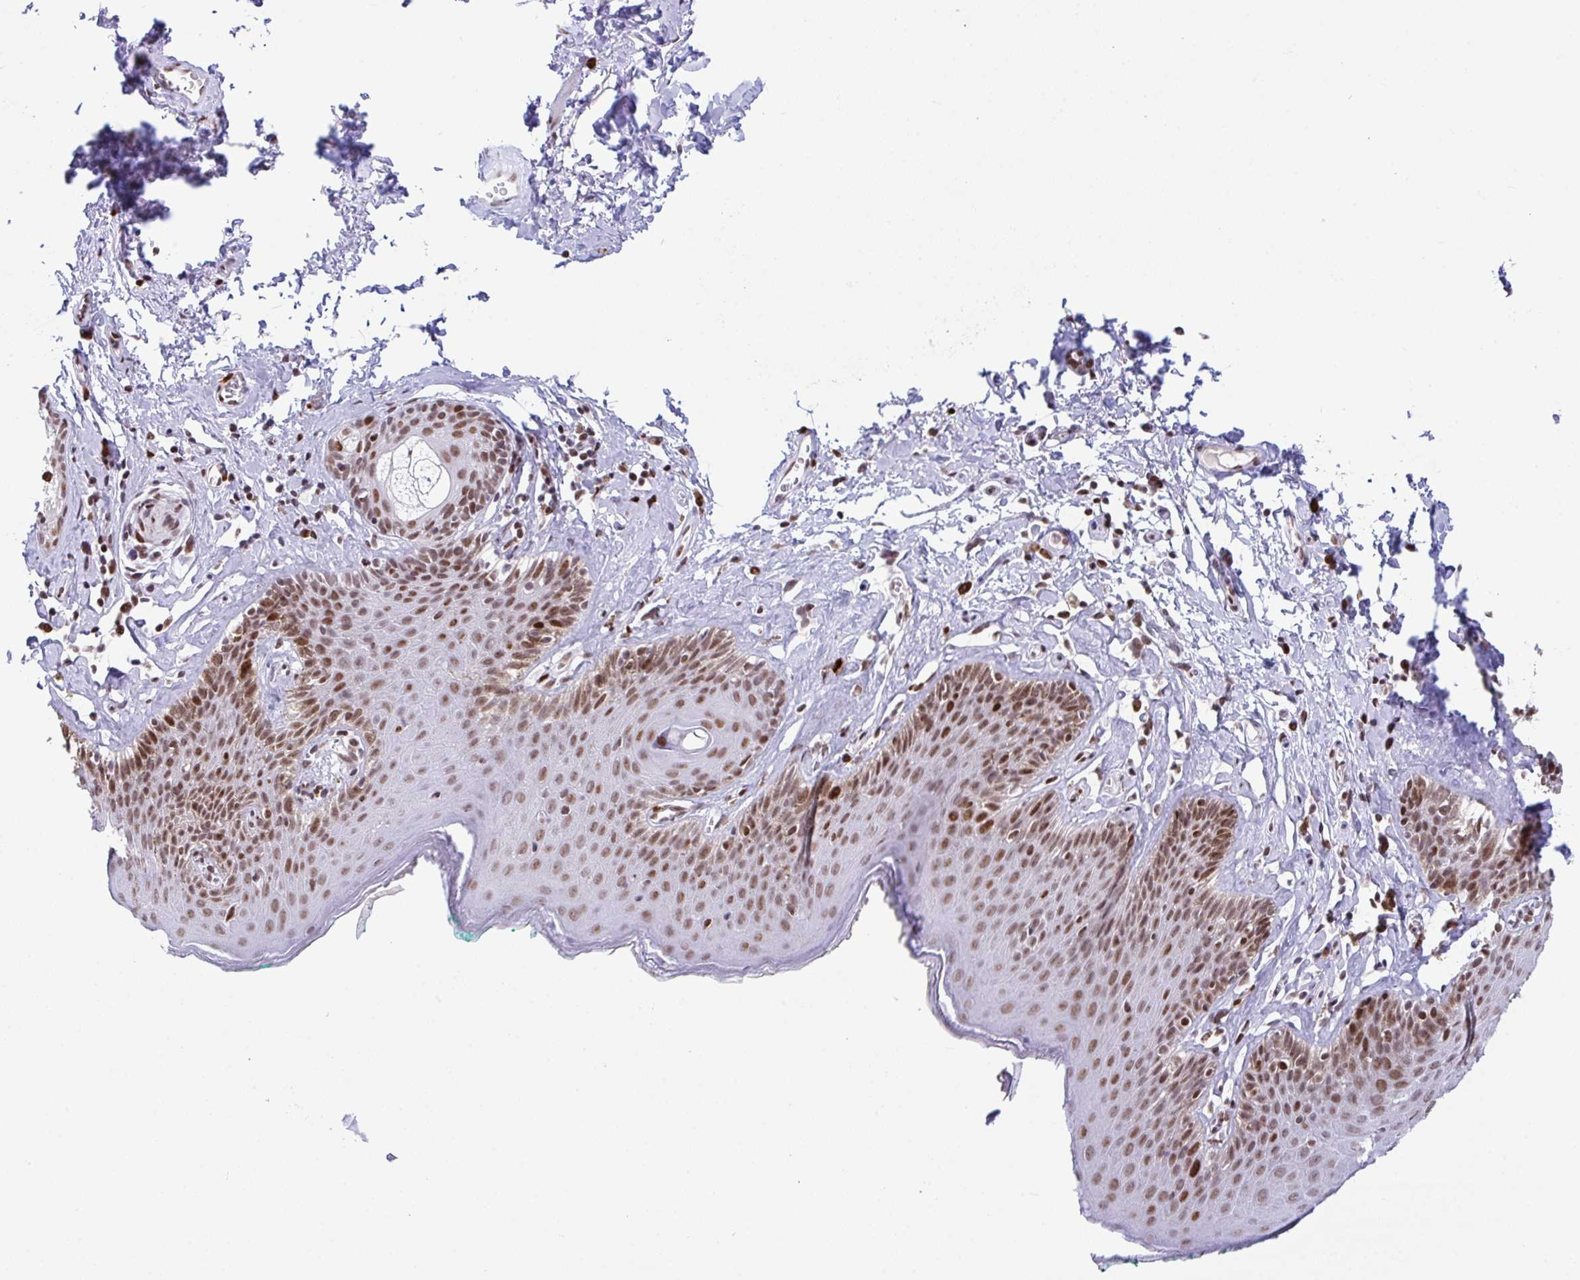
{"staining": {"intensity": "moderate", "quantity": ">75%", "location": "nuclear"}, "tissue": "skin", "cell_type": "Epidermal cells", "image_type": "normal", "snomed": [{"axis": "morphology", "description": "Normal tissue, NOS"}, {"axis": "topography", "description": "Vulva"}, {"axis": "topography", "description": "Peripheral nerve tissue"}], "caption": "This micrograph shows normal skin stained with immunohistochemistry (IHC) to label a protein in brown. The nuclear of epidermal cells show moderate positivity for the protein. Nuclei are counter-stained blue.", "gene": "CLP1", "patient": {"sex": "female", "age": 66}}